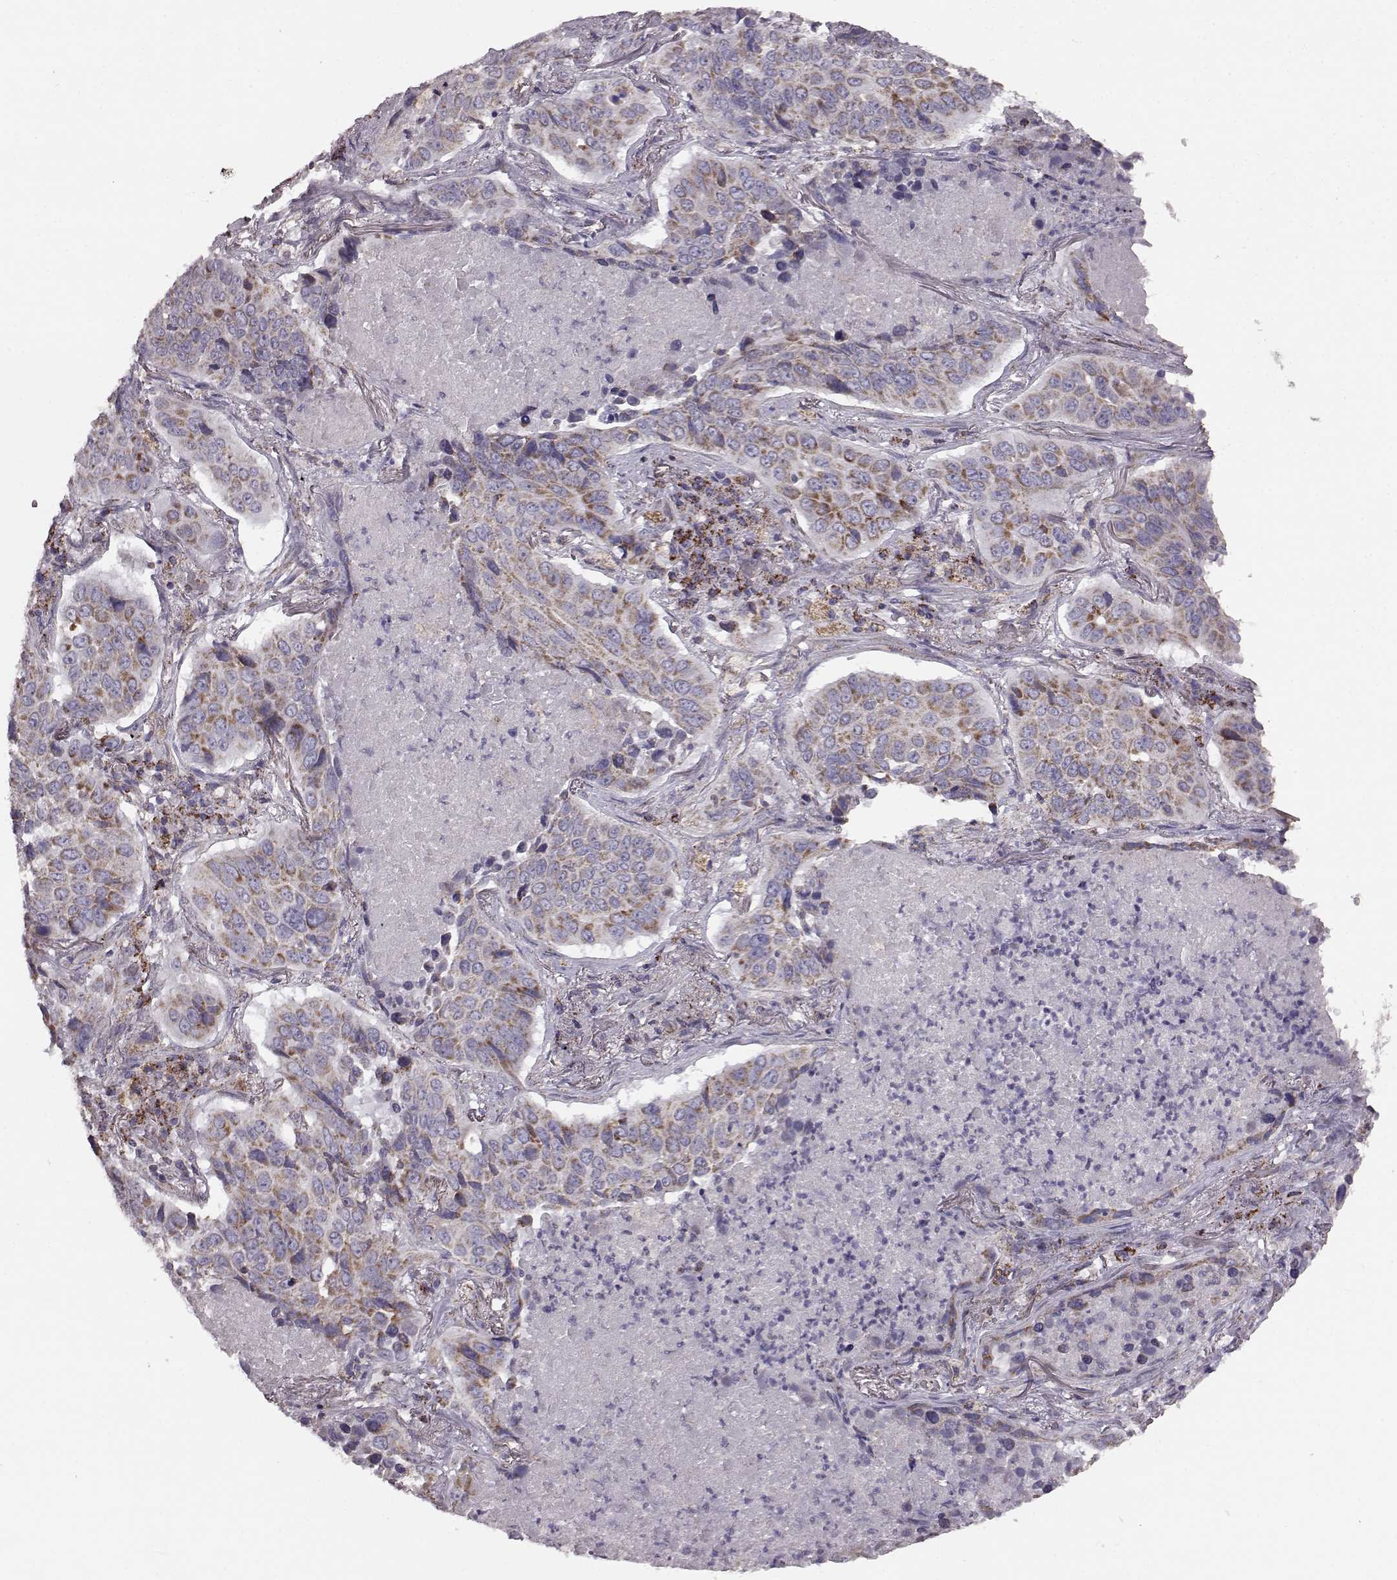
{"staining": {"intensity": "strong", "quantity": ">75%", "location": "cytoplasmic/membranous"}, "tissue": "lung cancer", "cell_type": "Tumor cells", "image_type": "cancer", "snomed": [{"axis": "morphology", "description": "Normal tissue, NOS"}, {"axis": "morphology", "description": "Squamous cell carcinoma, NOS"}, {"axis": "topography", "description": "Bronchus"}, {"axis": "topography", "description": "Lung"}], "caption": "Strong cytoplasmic/membranous expression is appreciated in approximately >75% of tumor cells in lung cancer. The protein is shown in brown color, while the nuclei are stained blue.", "gene": "FAM8A1", "patient": {"sex": "male", "age": 64}}